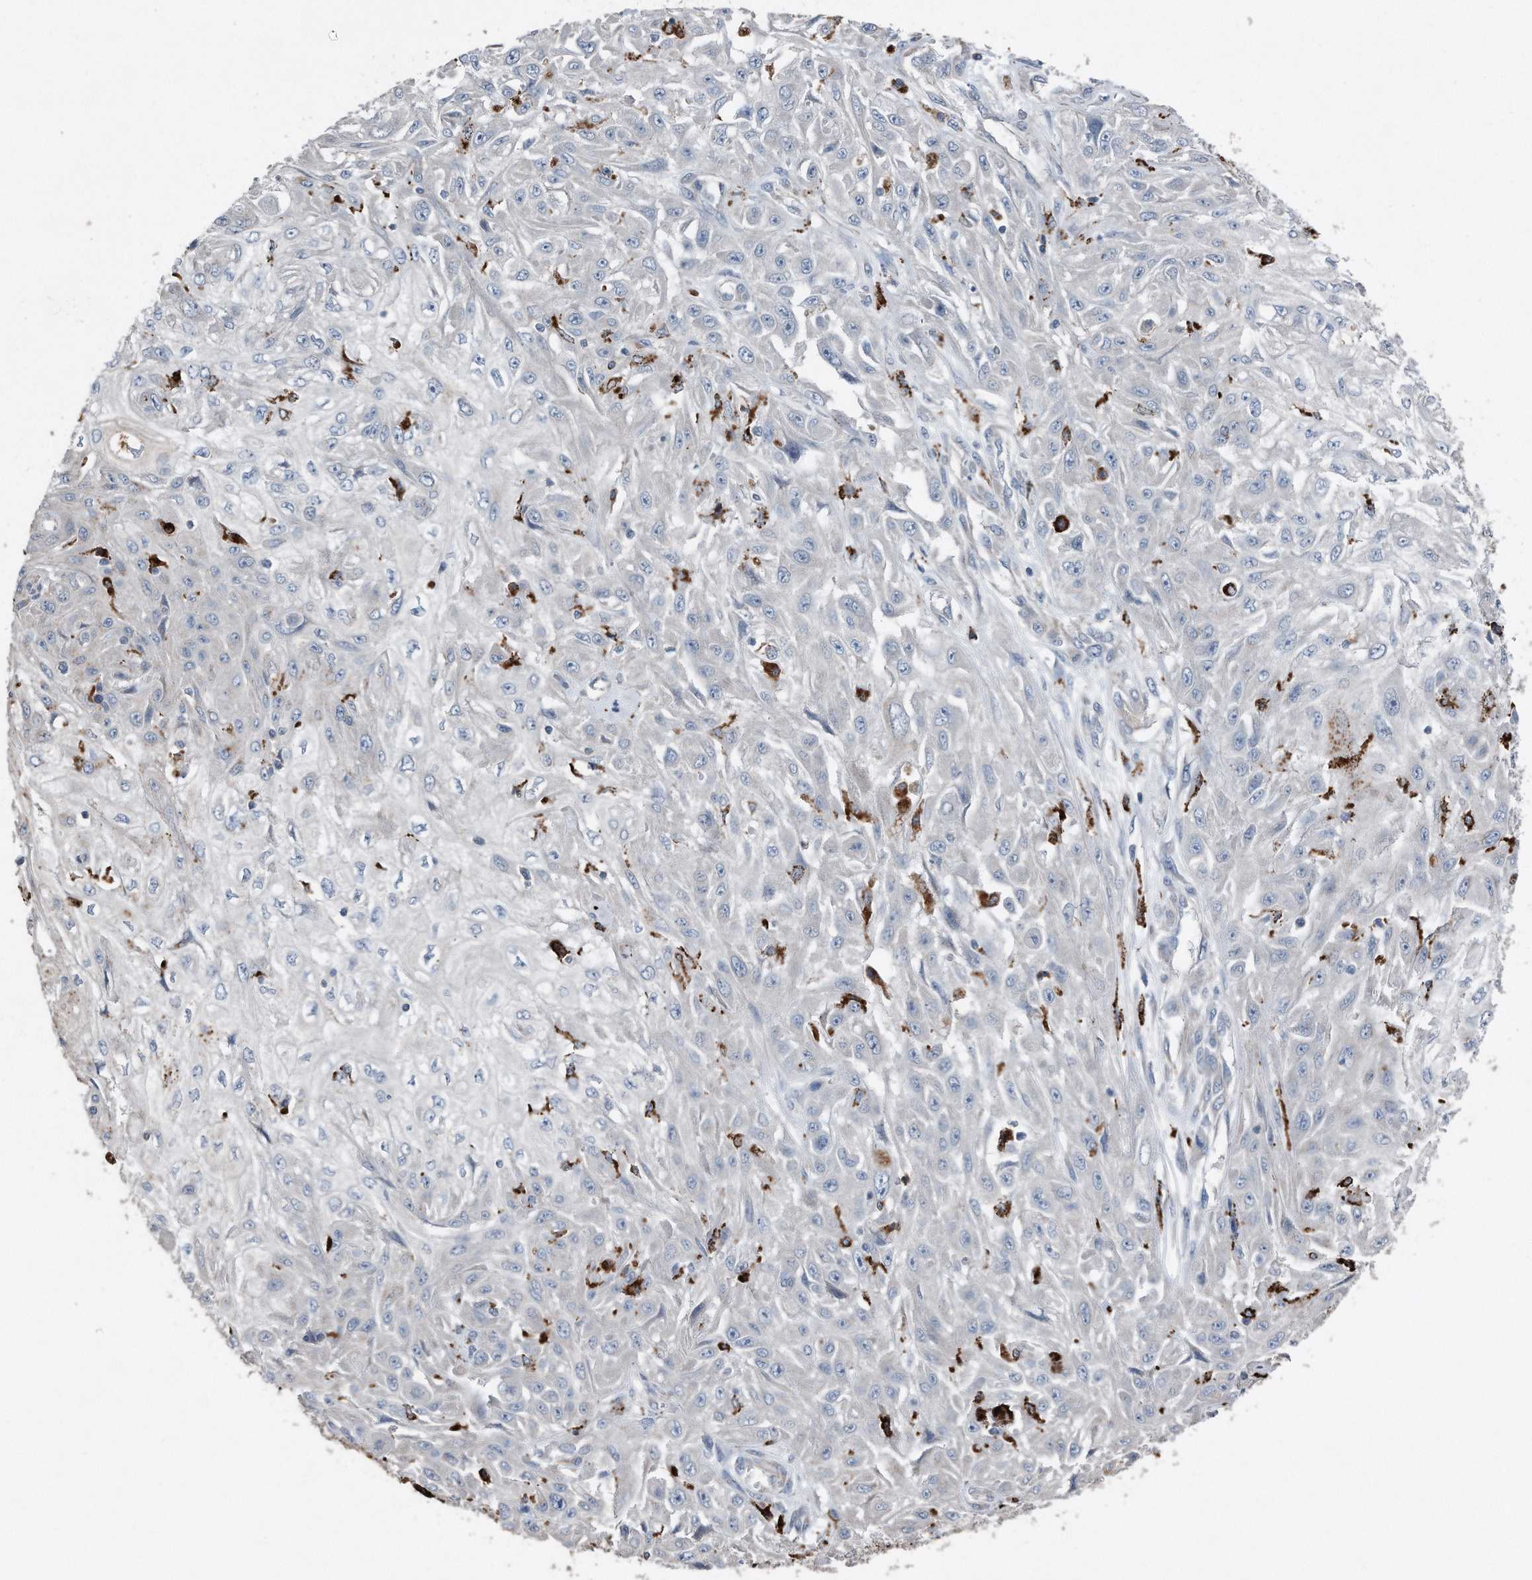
{"staining": {"intensity": "negative", "quantity": "none", "location": "none"}, "tissue": "skin cancer", "cell_type": "Tumor cells", "image_type": "cancer", "snomed": [{"axis": "morphology", "description": "Squamous cell carcinoma, NOS"}, {"axis": "morphology", "description": "Squamous cell carcinoma, metastatic, NOS"}, {"axis": "topography", "description": "Skin"}, {"axis": "topography", "description": "Lymph node"}], "caption": "The IHC photomicrograph has no significant expression in tumor cells of skin metastatic squamous cell carcinoma tissue.", "gene": "ZNF772", "patient": {"sex": "male", "age": 75}}